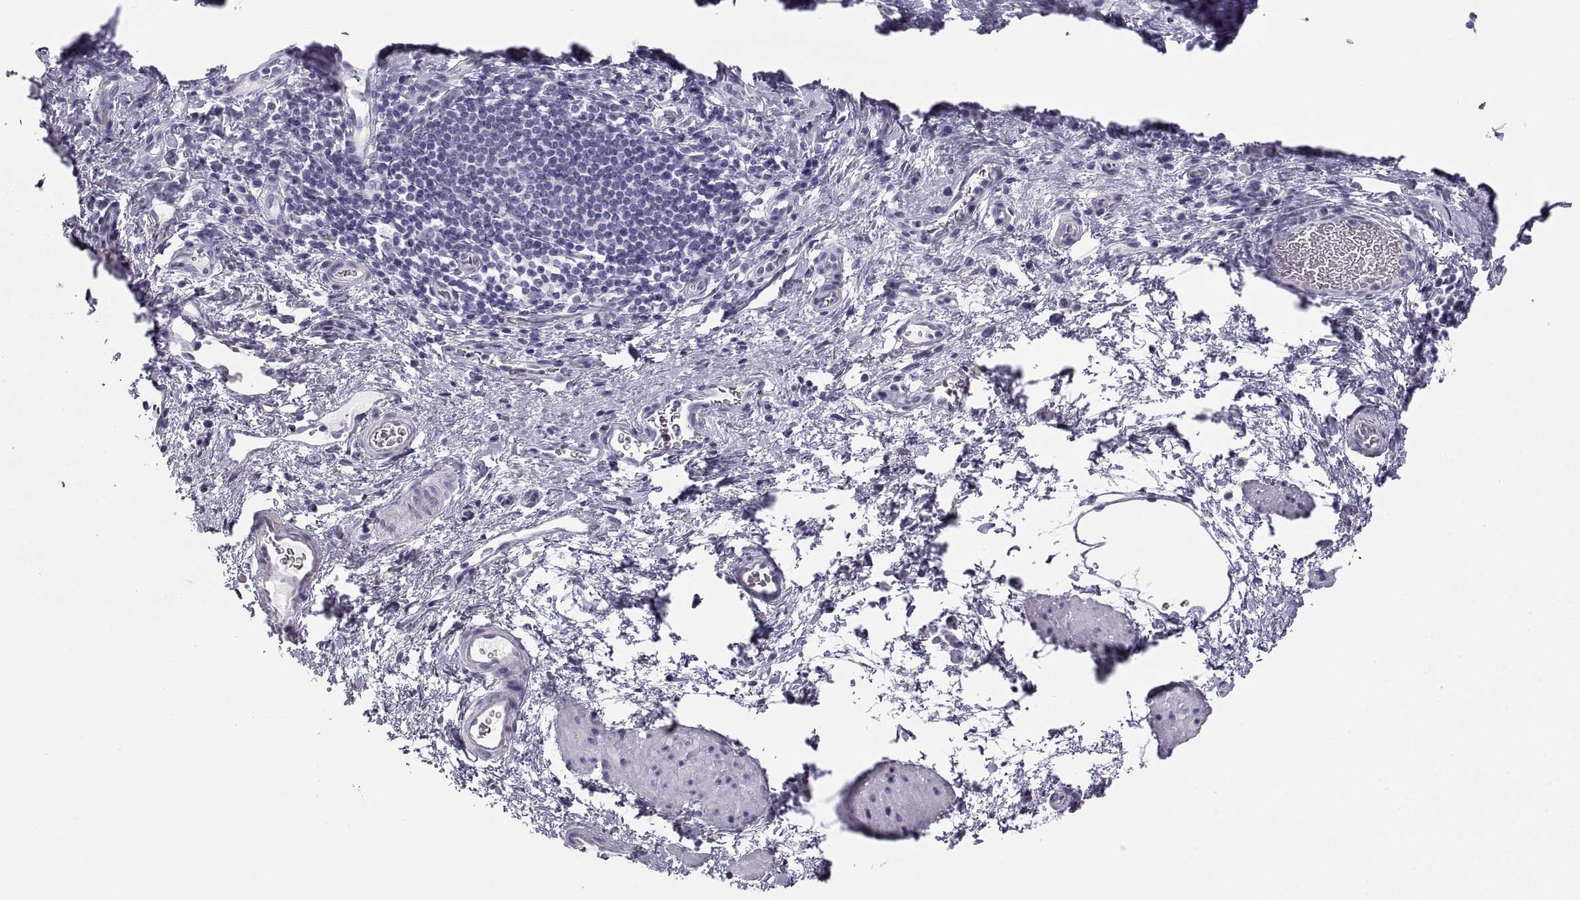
{"staining": {"intensity": "negative", "quantity": "none", "location": "none"}, "tissue": "esophagus", "cell_type": "Squamous epithelial cells", "image_type": "normal", "snomed": [{"axis": "morphology", "description": "Normal tissue, NOS"}, {"axis": "topography", "description": "Esophagus"}], "caption": "An image of esophagus stained for a protein reveals no brown staining in squamous epithelial cells. The staining is performed using DAB brown chromogen with nuclei counter-stained in using hematoxylin.", "gene": "SEMG1", "patient": {"sex": "male", "age": 68}}